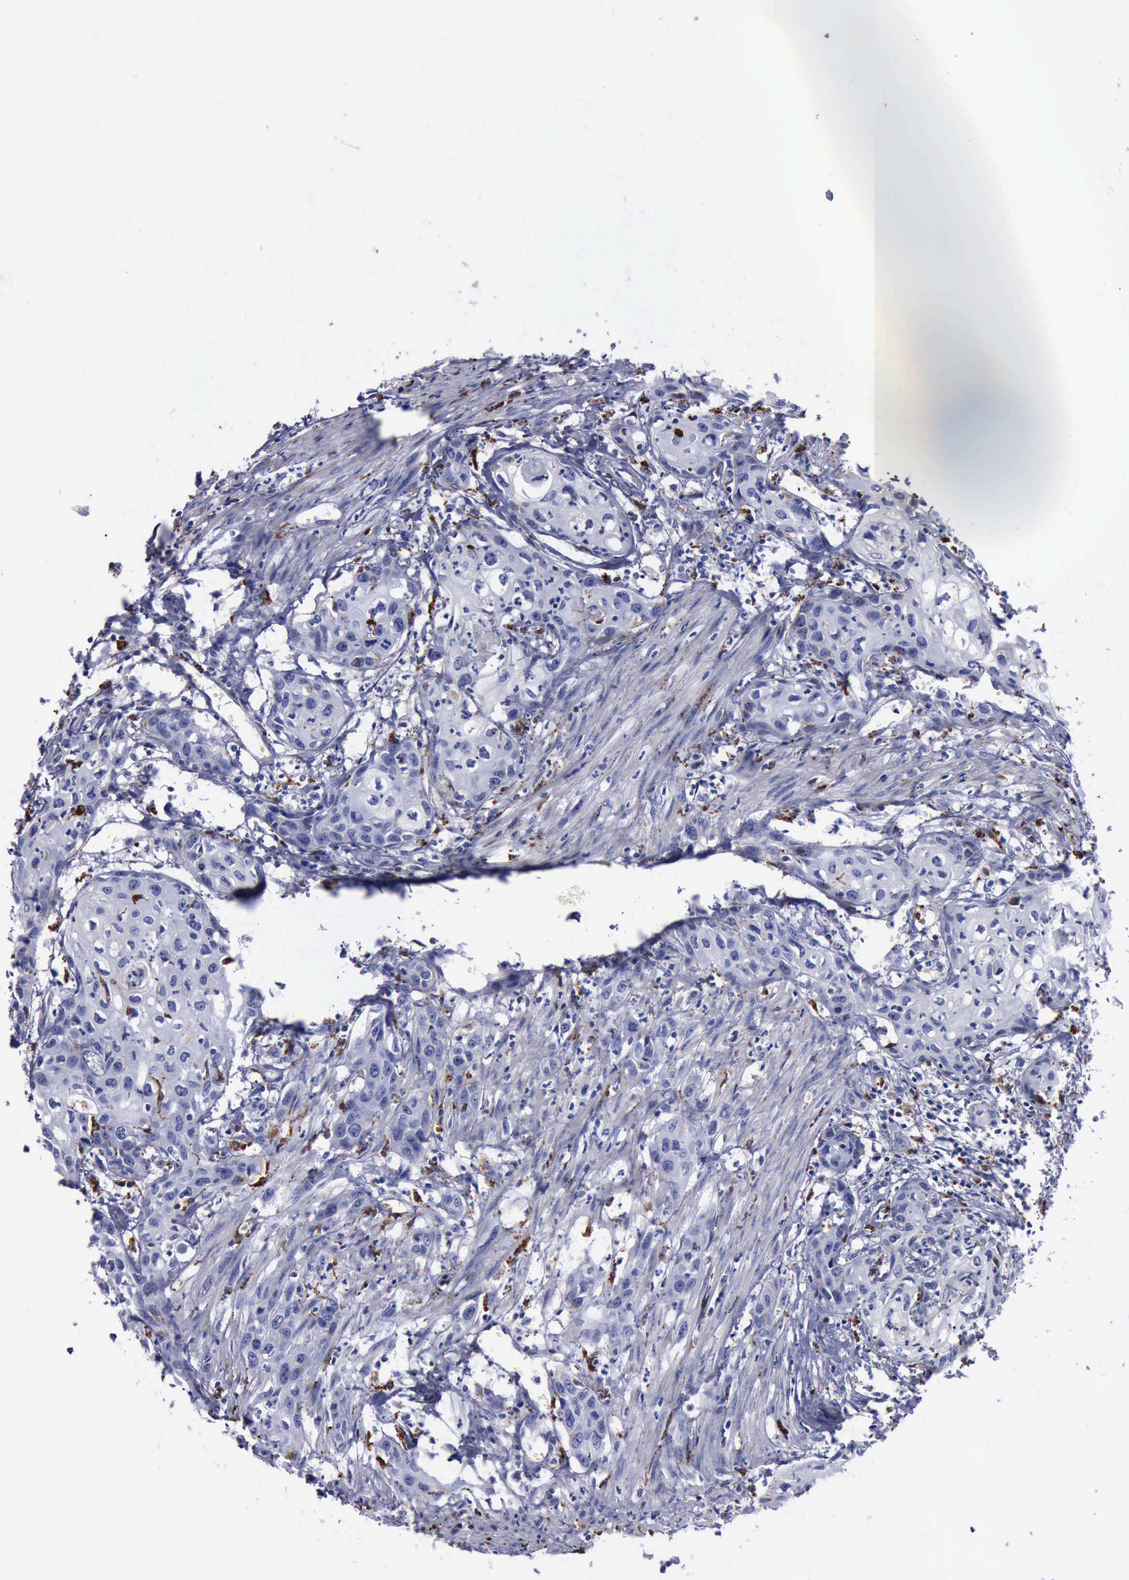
{"staining": {"intensity": "moderate", "quantity": "<25%", "location": "cytoplasmic/membranous"}, "tissue": "urothelial cancer", "cell_type": "Tumor cells", "image_type": "cancer", "snomed": [{"axis": "morphology", "description": "Urothelial carcinoma, High grade"}, {"axis": "topography", "description": "Urinary bladder"}], "caption": "Urothelial carcinoma (high-grade) was stained to show a protein in brown. There is low levels of moderate cytoplasmic/membranous positivity in approximately <25% of tumor cells.", "gene": "CTSD", "patient": {"sex": "male", "age": 54}}